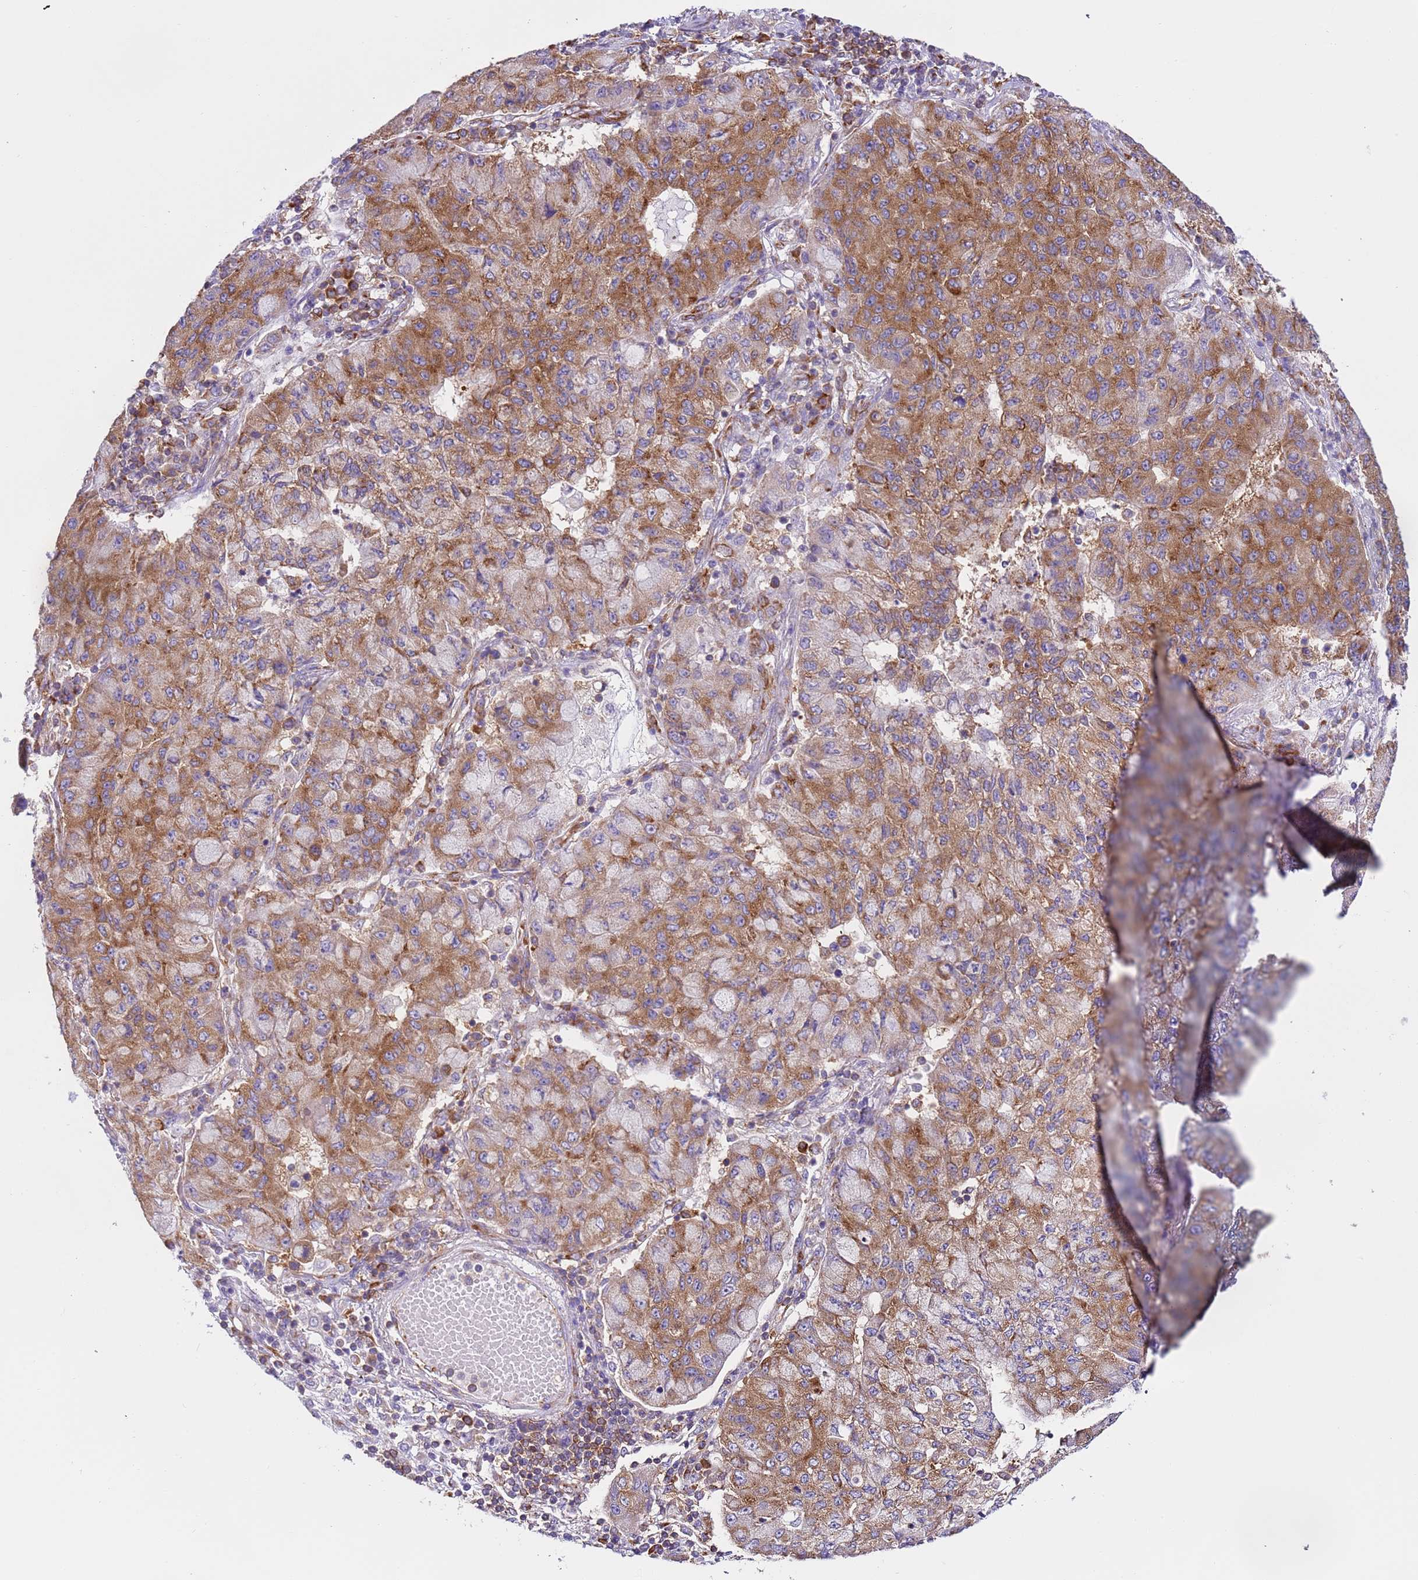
{"staining": {"intensity": "moderate", "quantity": ">75%", "location": "cytoplasmic/membranous"}, "tissue": "lung cancer", "cell_type": "Tumor cells", "image_type": "cancer", "snomed": [{"axis": "morphology", "description": "Squamous cell carcinoma, NOS"}, {"axis": "topography", "description": "Lung"}], "caption": "A photomicrograph of human lung squamous cell carcinoma stained for a protein displays moderate cytoplasmic/membranous brown staining in tumor cells.", "gene": "VARS1", "patient": {"sex": "male", "age": 74}}